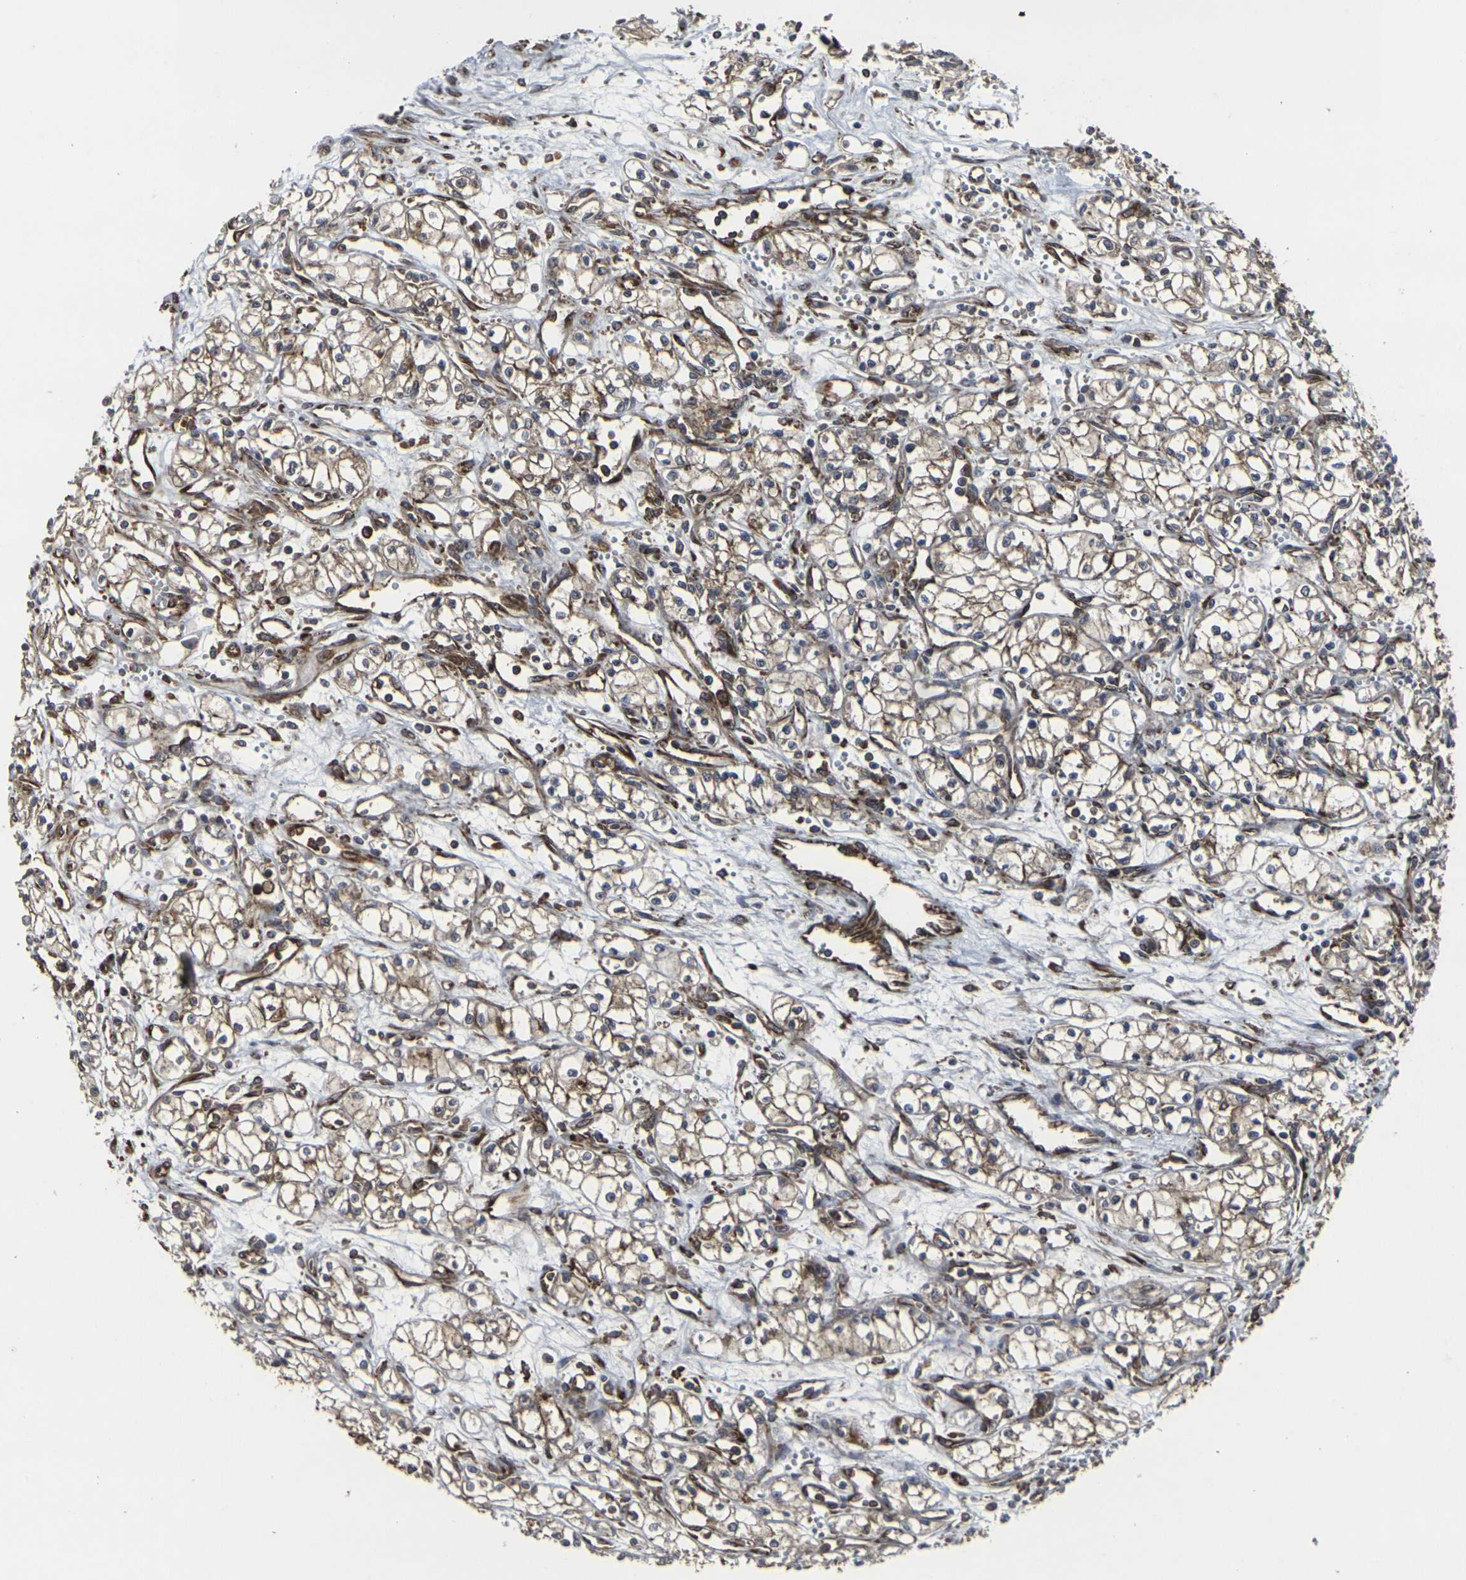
{"staining": {"intensity": "weak", "quantity": "<25%", "location": "cytoplasmic/membranous"}, "tissue": "renal cancer", "cell_type": "Tumor cells", "image_type": "cancer", "snomed": [{"axis": "morphology", "description": "Normal tissue, NOS"}, {"axis": "morphology", "description": "Adenocarcinoma, NOS"}, {"axis": "topography", "description": "Kidney"}], "caption": "Image shows no significant protein staining in tumor cells of renal cancer (adenocarcinoma).", "gene": "MARCHF2", "patient": {"sex": "male", "age": 59}}